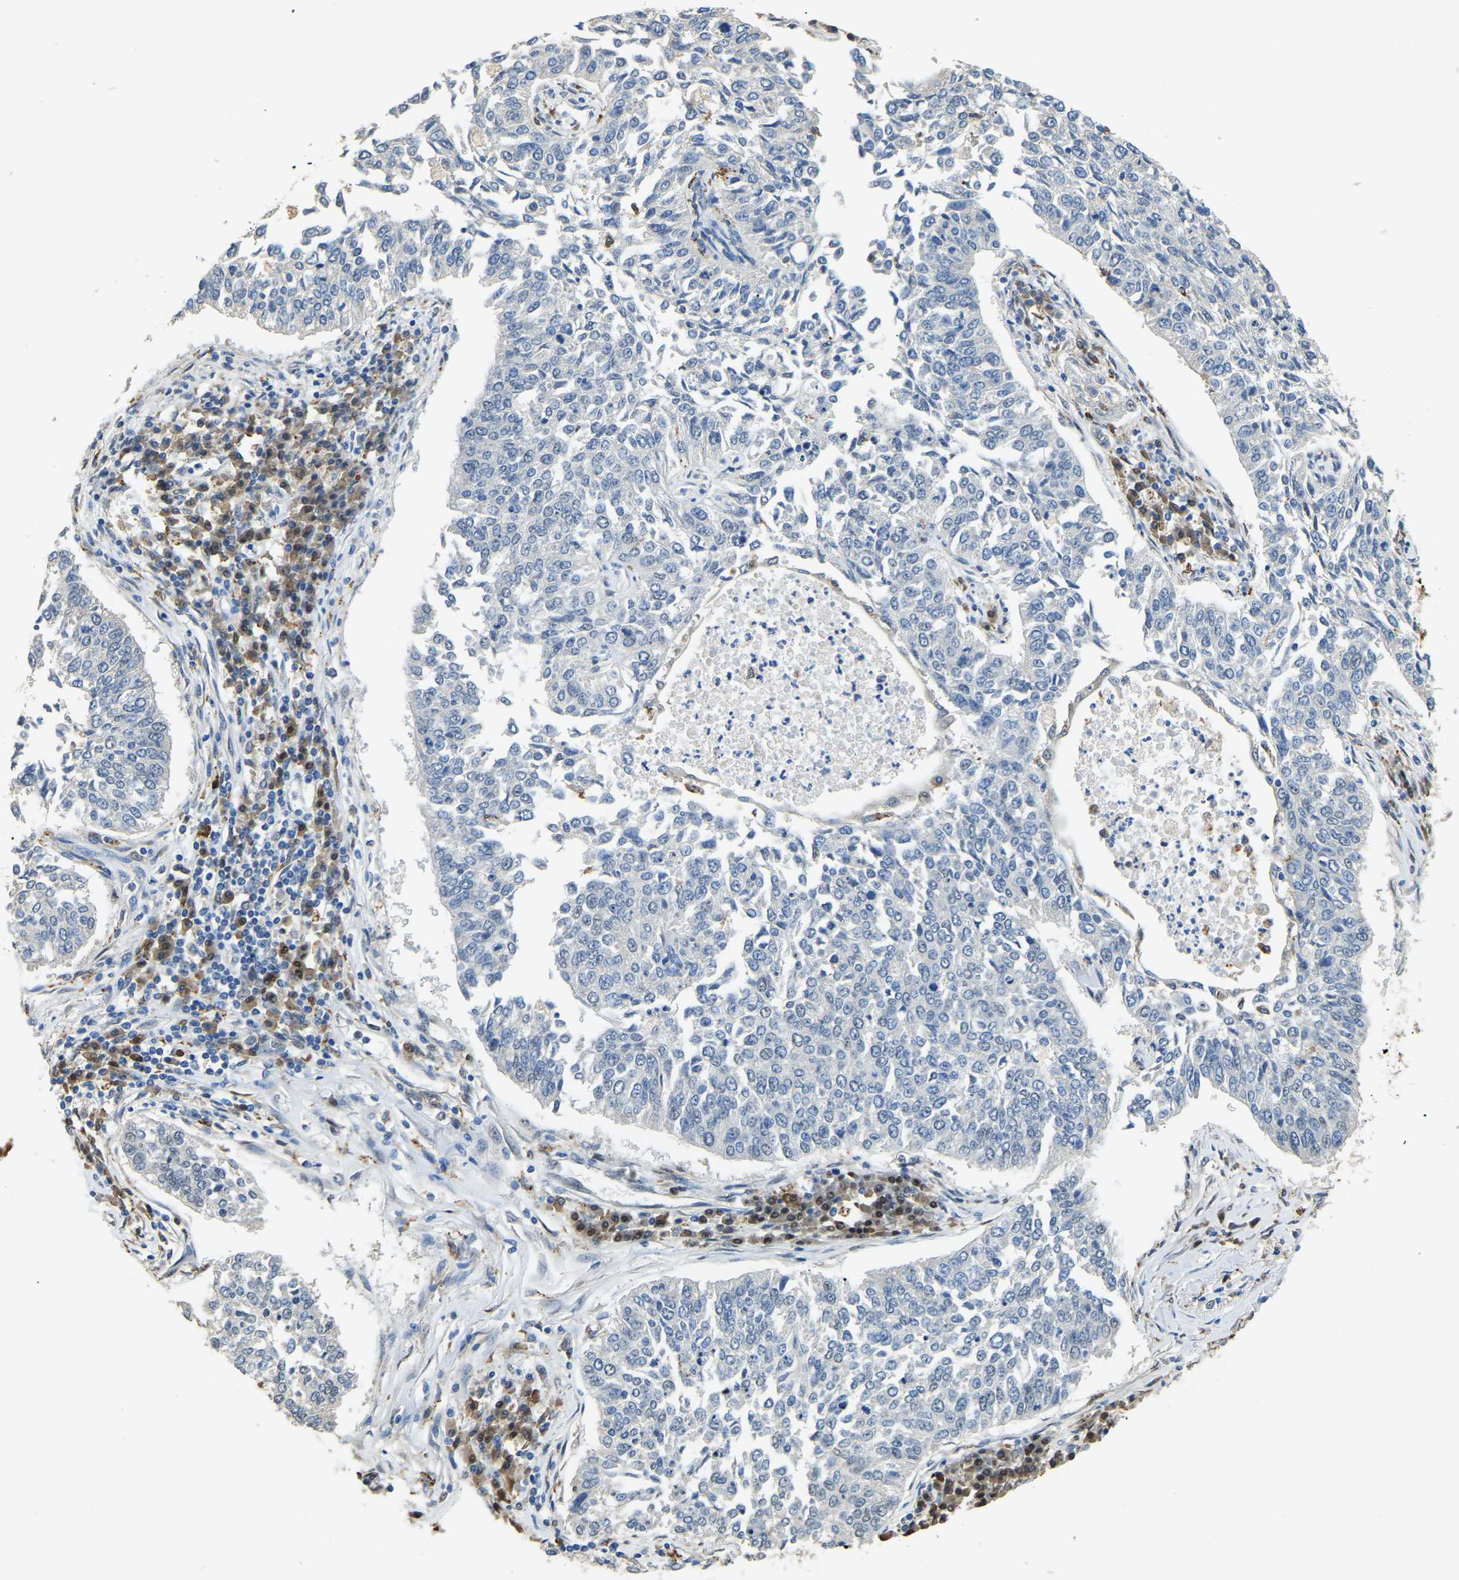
{"staining": {"intensity": "negative", "quantity": "none", "location": "none"}, "tissue": "lung cancer", "cell_type": "Tumor cells", "image_type": "cancer", "snomed": [{"axis": "morphology", "description": "Normal tissue, NOS"}, {"axis": "morphology", "description": "Squamous cell carcinoma, NOS"}, {"axis": "topography", "description": "Cartilage tissue"}, {"axis": "topography", "description": "Bronchus"}, {"axis": "topography", "description": "Lung"}], "caption": "A high-resolution histopathology image shows IHC staining of lung cancer, which shows no significant positivity in tumor cells. (DAB (3,3'-diaminobenzidine) immunohistochemistry (IHC) with hematoxylin counter stain).", "gene": "NANS", "patient": {"sex": "female", "age": 49}}